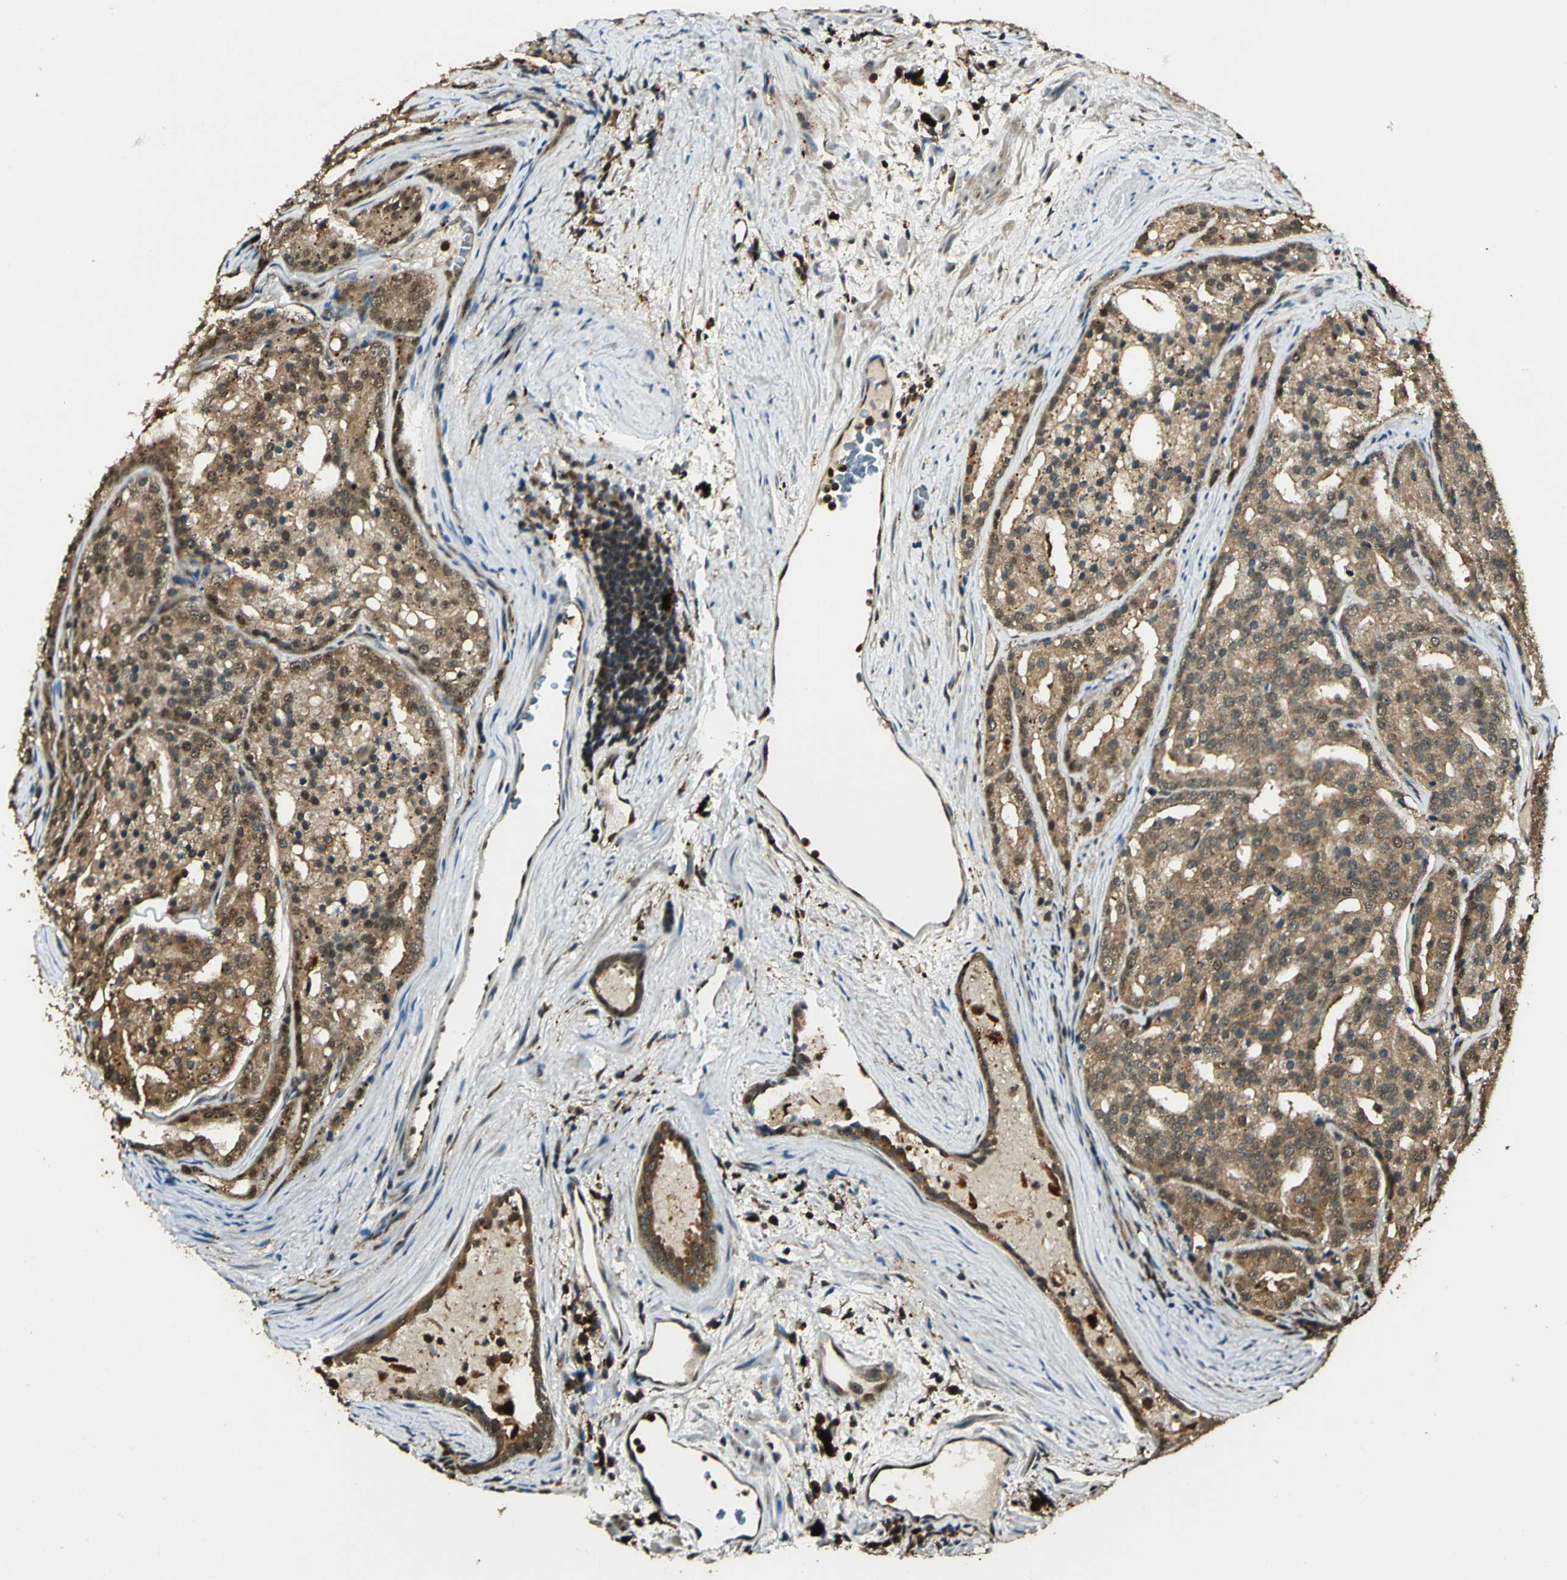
{"staining": {"intensity": "moderate", "quantity": ">75%", "location": "cytoplasmic/membranous,nuclear"}, "tissue": "prostate cancer", "cell_type": "Tumor cells", "image_type": "cancer", "snomed": [{"axis": "morphology", "description": "Adenocarcinoma, High grade"}, {"axis": "topography", "description": "Prostate"}], "caption": "Immunohistochemistry (DAB) staining of human adenocarcinoma (high-grade) (prostate) displays moderate cytoplasmic/membranous and nuclear protein staining in approximately >75% of tumor cells.", "gene": "PPP1R13L", "patient": {"sex": "male", "age": 64}}